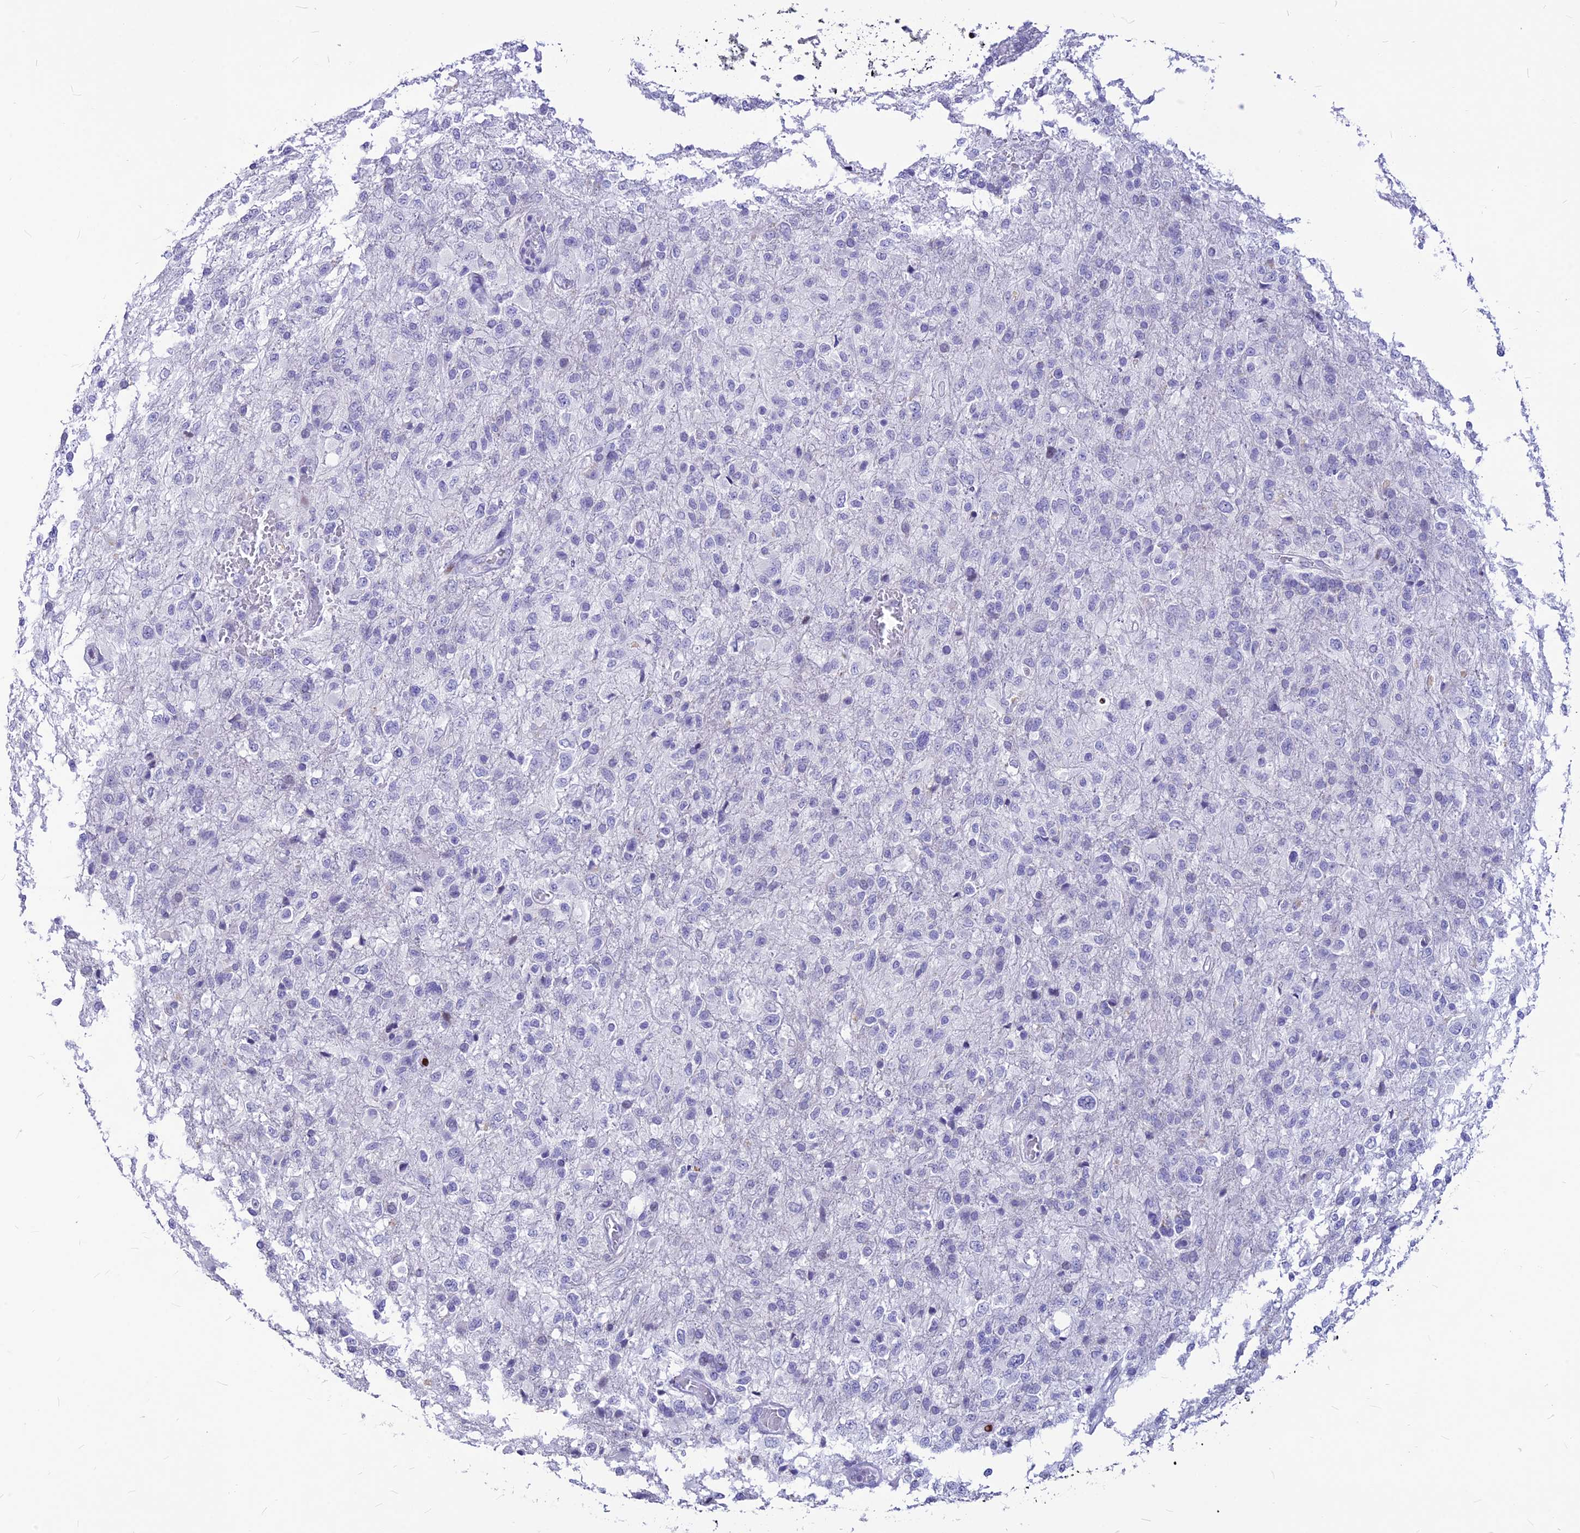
{"staining": {"intensity": "negative", "quantity": "none", "location": "none"}, "tissue": "glioma", "cell_type": "Tumor cells", "image_type": "cancer", "snomed": [{"axis": "morphology", "description": "Glioma, malignant, High grade"}, {"axis": "topography", "description": "Brain"}], "caption": "Tumor cells are negative for protein expression in human glioma.", "gene": "PRPS1", "patient": {"sex": "female", "age": 74}}